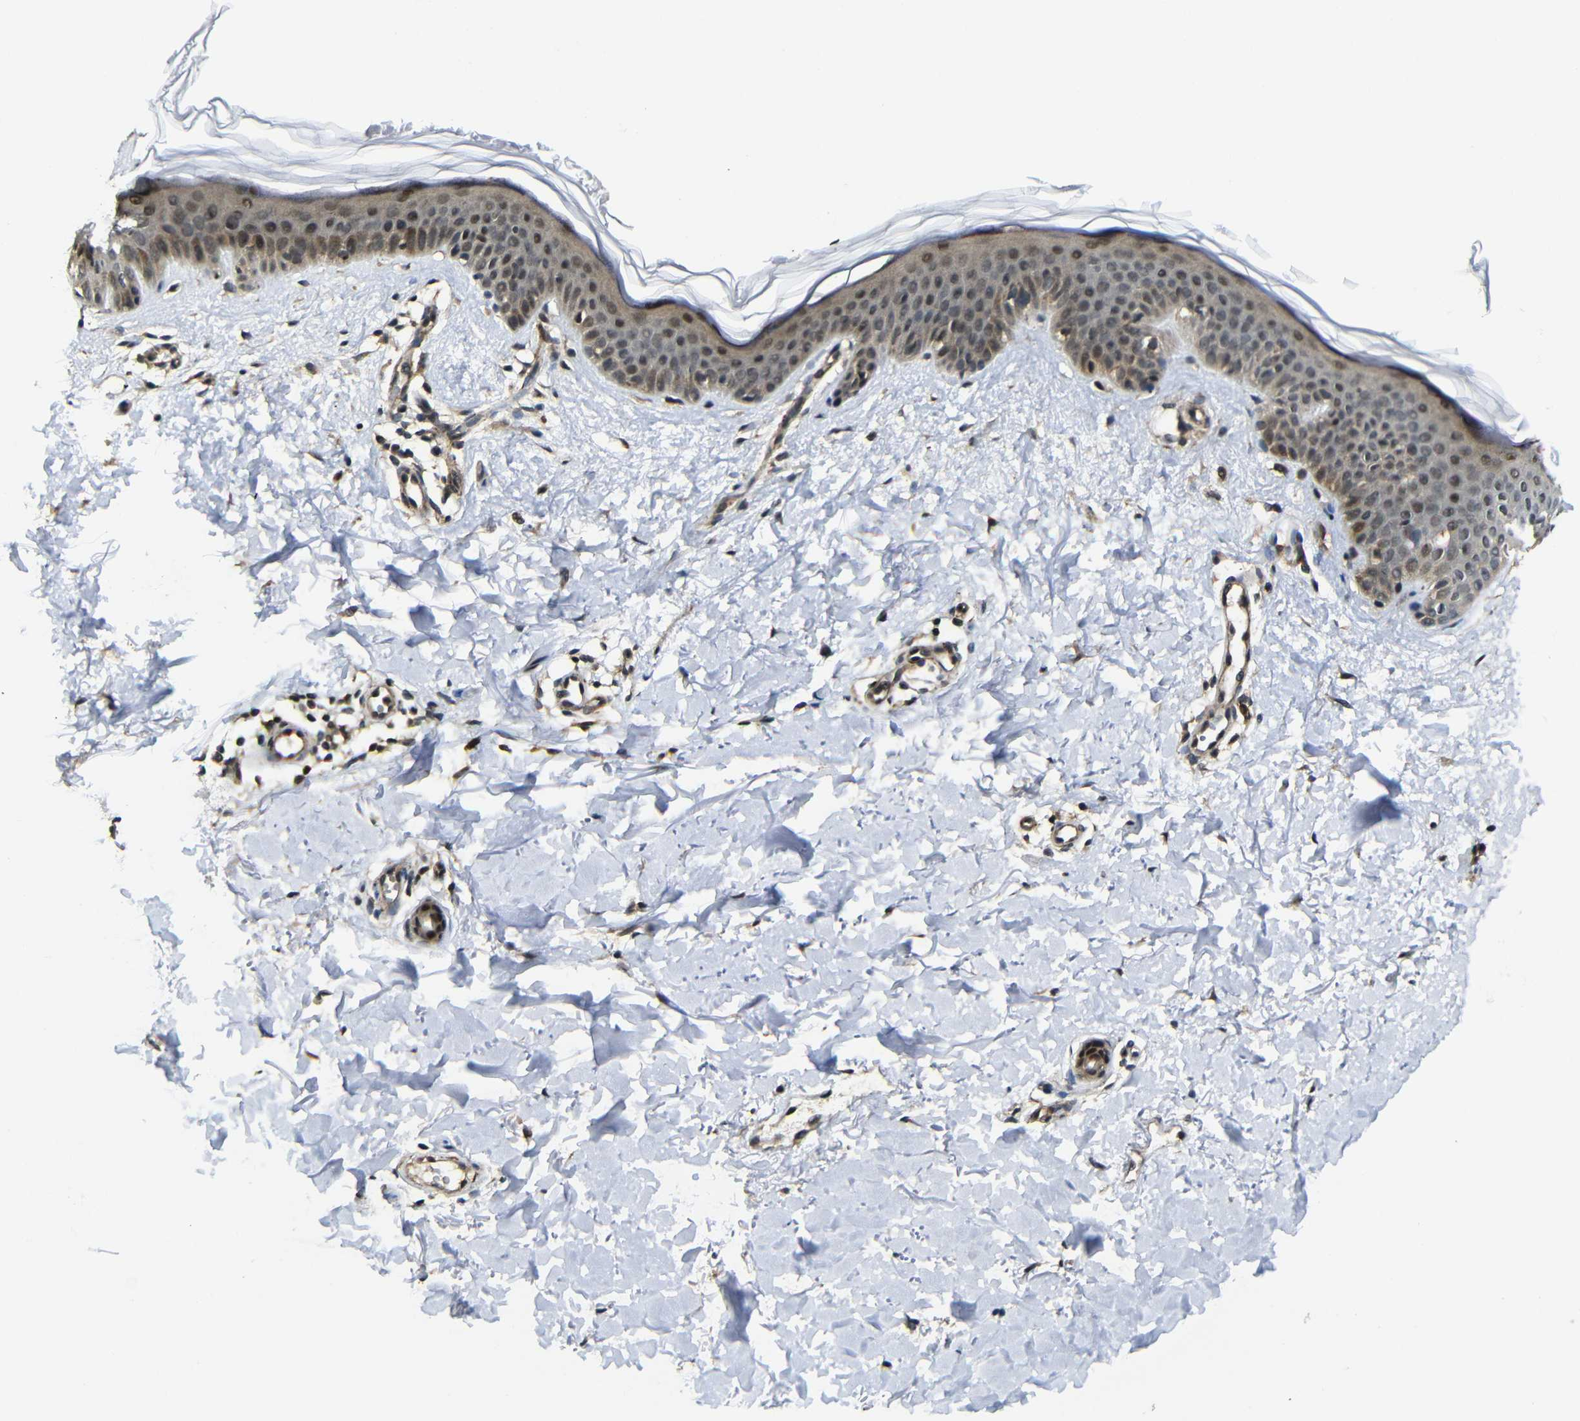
{"staining": {"intensity": "moderate", "quantity": ">75%", "location": "nuclear"}, "tissue": "skin", "cell_type": "Fibroblasts", "image_type": "normal", "snomed": [{"axis": "morphology", "description": "Normal tissue, NOS"}, {"axis": "topography", "description": "Skin"}], "caption": "High-power microscopy captured an immunohistochemistry (IHC) micrograph of benign skin, revealing moderate nuclear staining in about >75% of fibroblasts.", "gene": "FAM172A", "patient": {"sex": "female", "age": 56}}